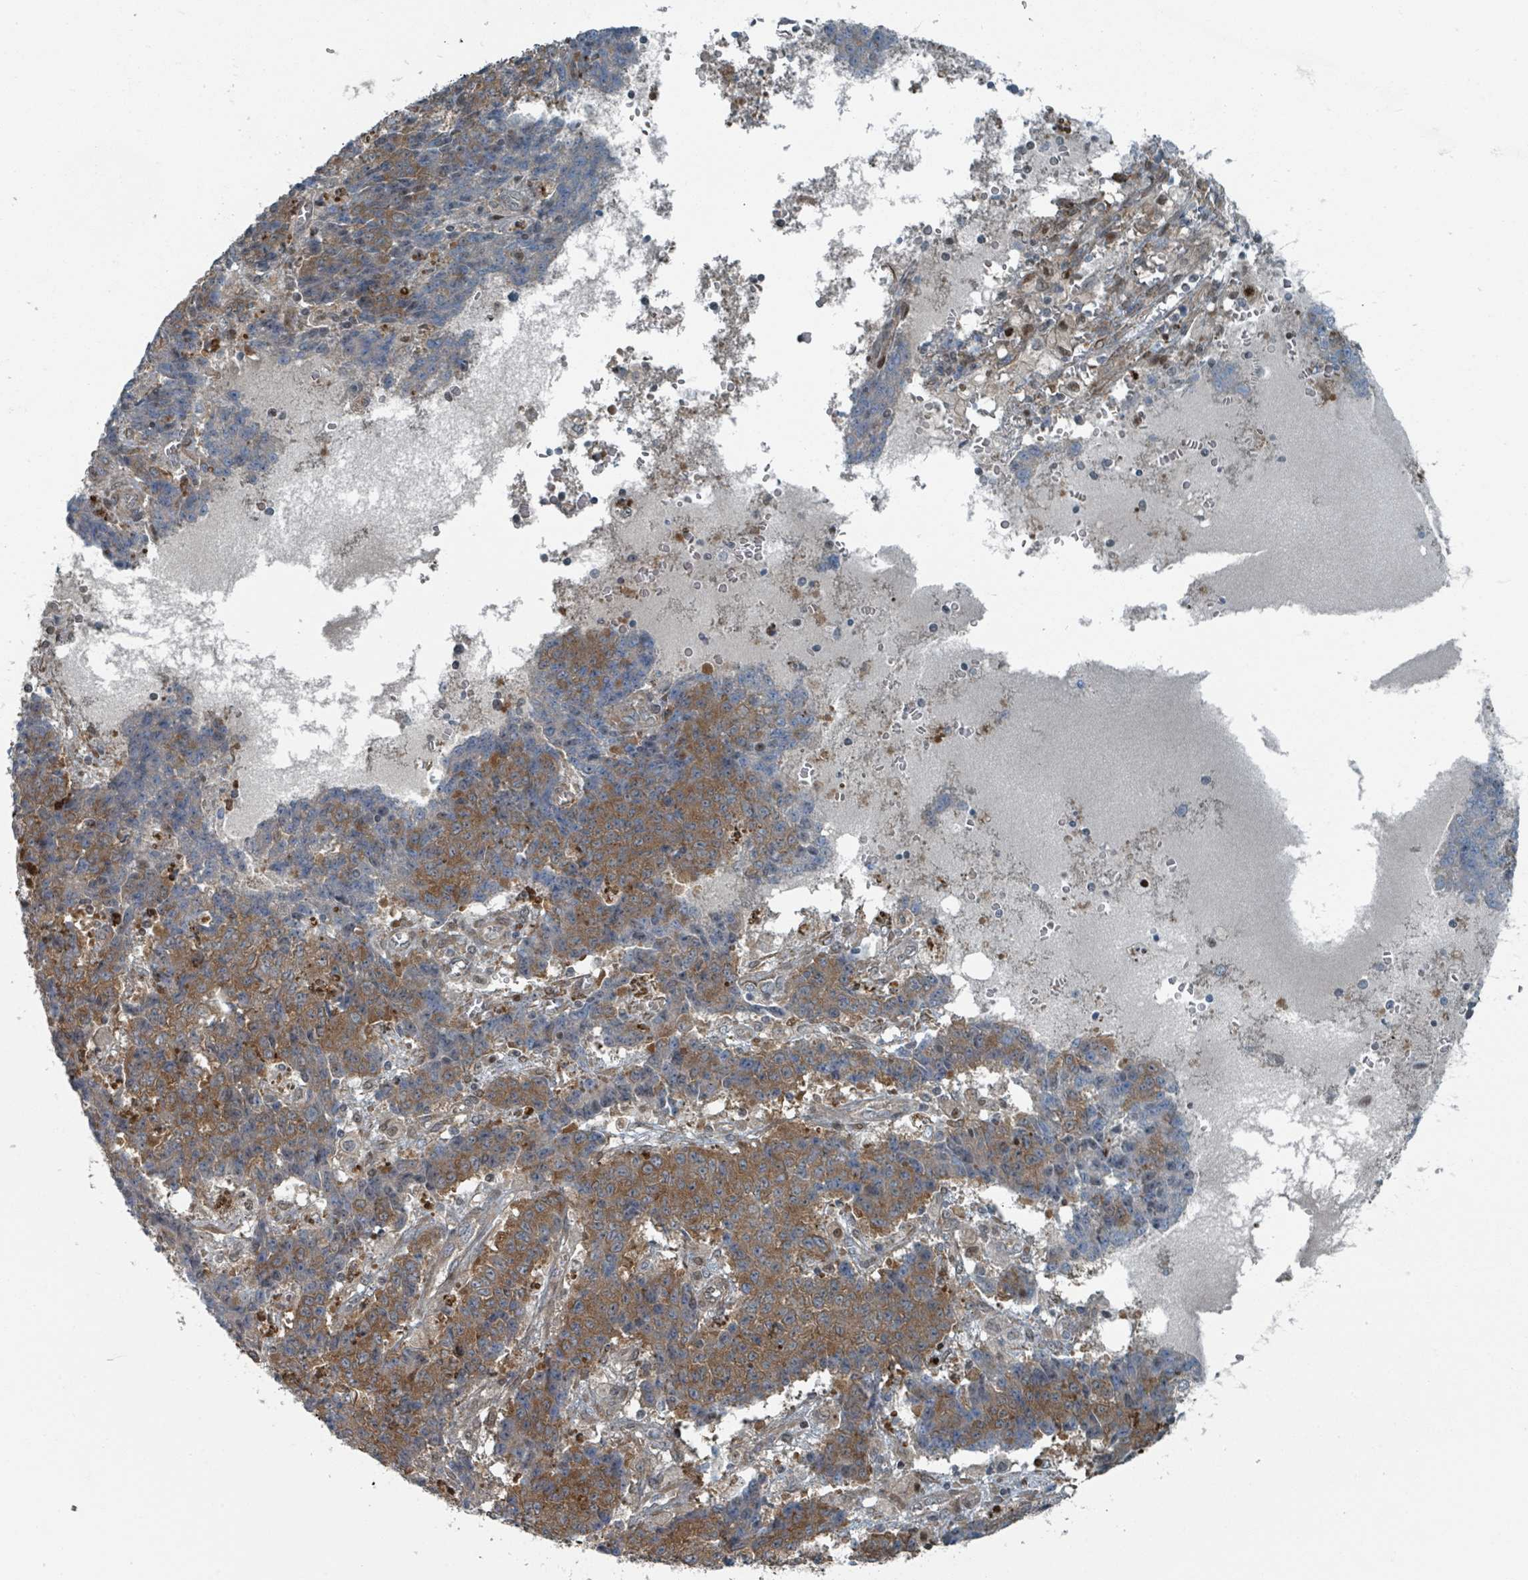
{"staining": {"intensity": "moderate", "quantity": ">75%", "location": "cytoplasmic/membranous"}, "tissue": "ovarian cancer", "cell_type": "Tumor cells", "image_type": "cancer", "snomed": [{"axis": "morphology", "description": "Carcinoma, endometroid"}, {"axis": "topography", "description": "Ovary"}], "caption": "DAB immunohistochemical staining of ovarian cancer demonstrates moderate cytoplasmic/membranous protein staining in approximately >75% of tumor cells.", "gene": "RHPN2", "patient": {"sex": "female", "age": 42}}